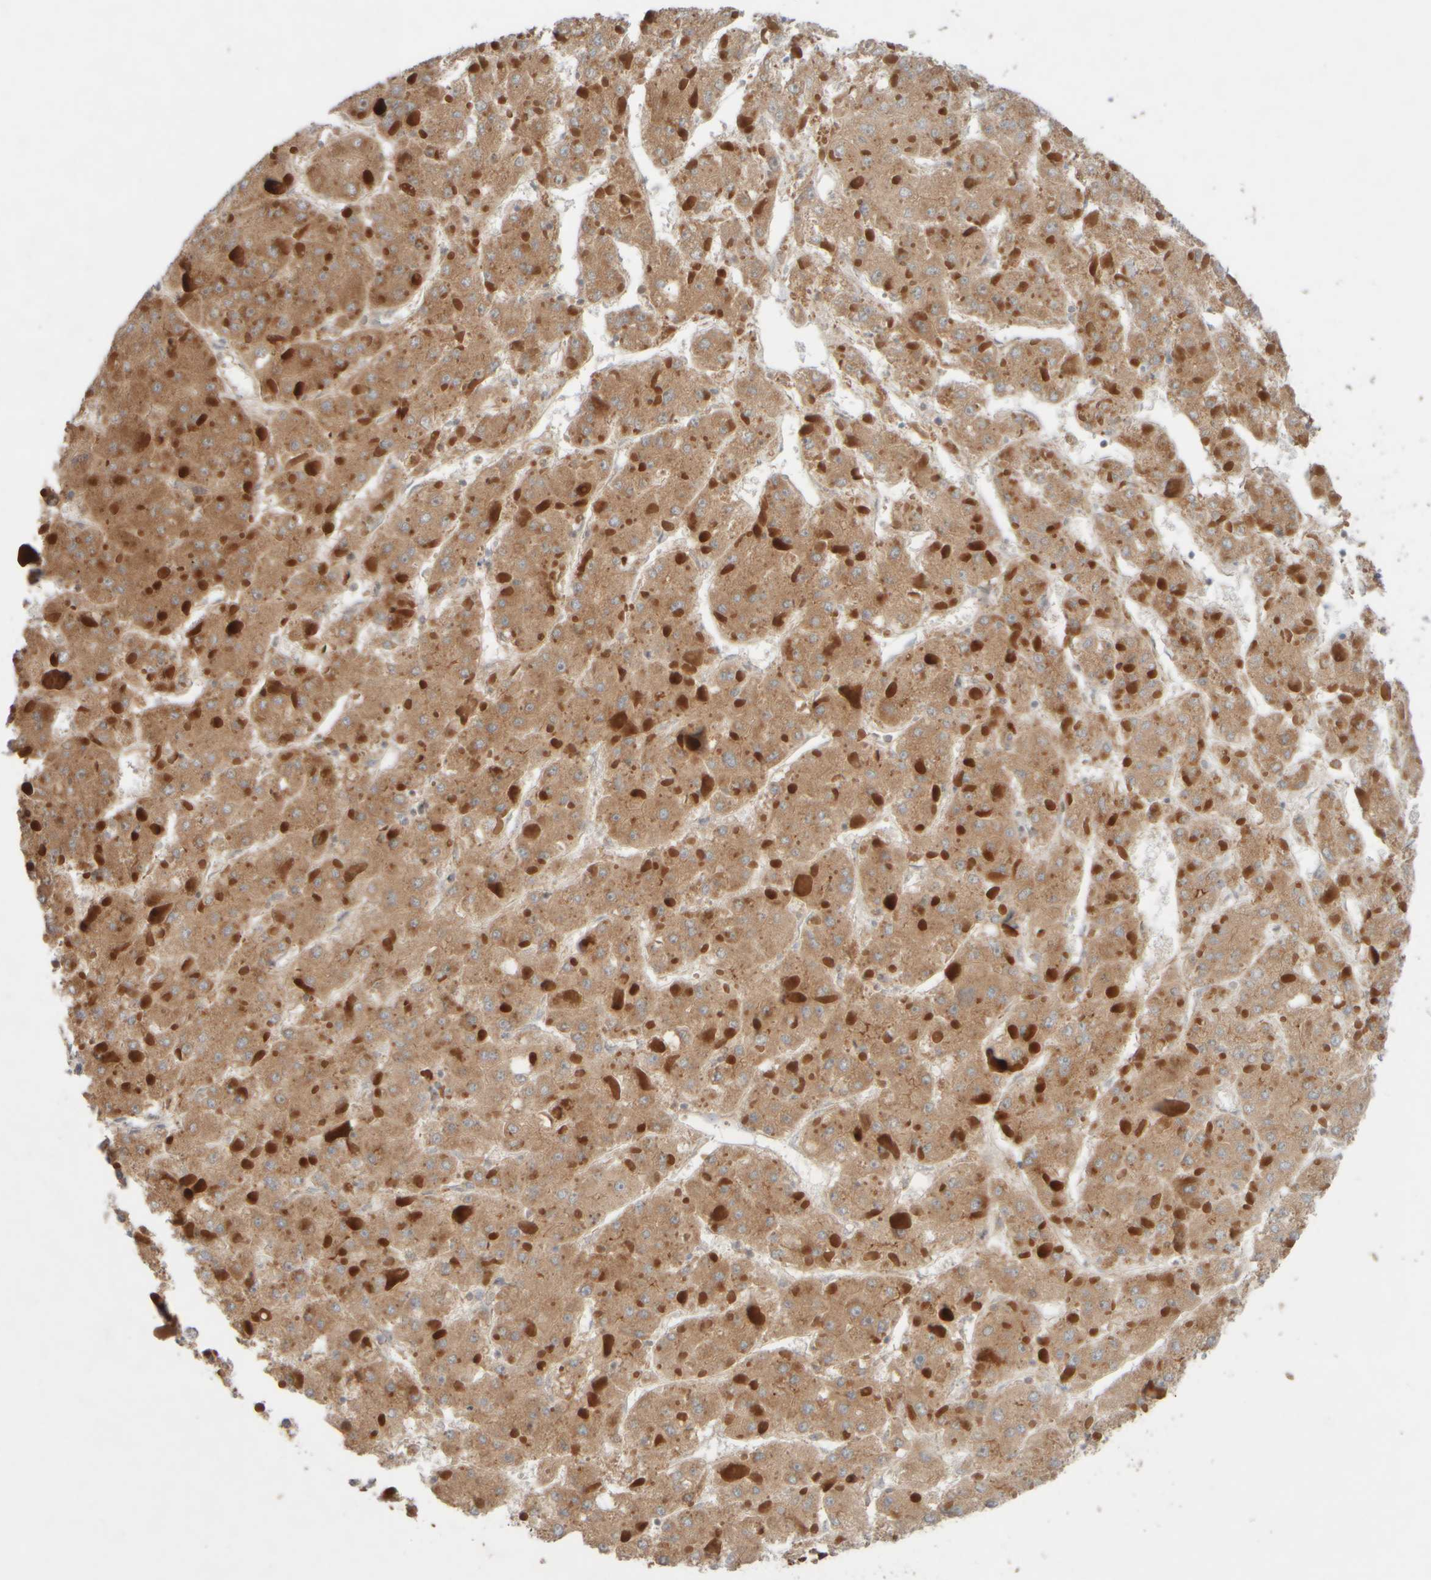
{"staining": {"intensity": "moderate", "quantity": ">75%", "location": "cytoplasmic/membranous"}, "tissue": "liver cancer", "cell_type": "Tumor cells", "image_type": "cancer", "snomed": [{"axis": "morphology", "description": "Carcinoma, Hepatocellular, NOS"}, {"axis": "topography", "description": "Liver"}], "caption": "Tumor cells exhibit moderate cytoplasmic/membranous expression in approximately >75% of cells in hepatocellular carcinoma (liver).", "gene": "EIF2B3", "patient": {"sex": "female", "age": 73}}